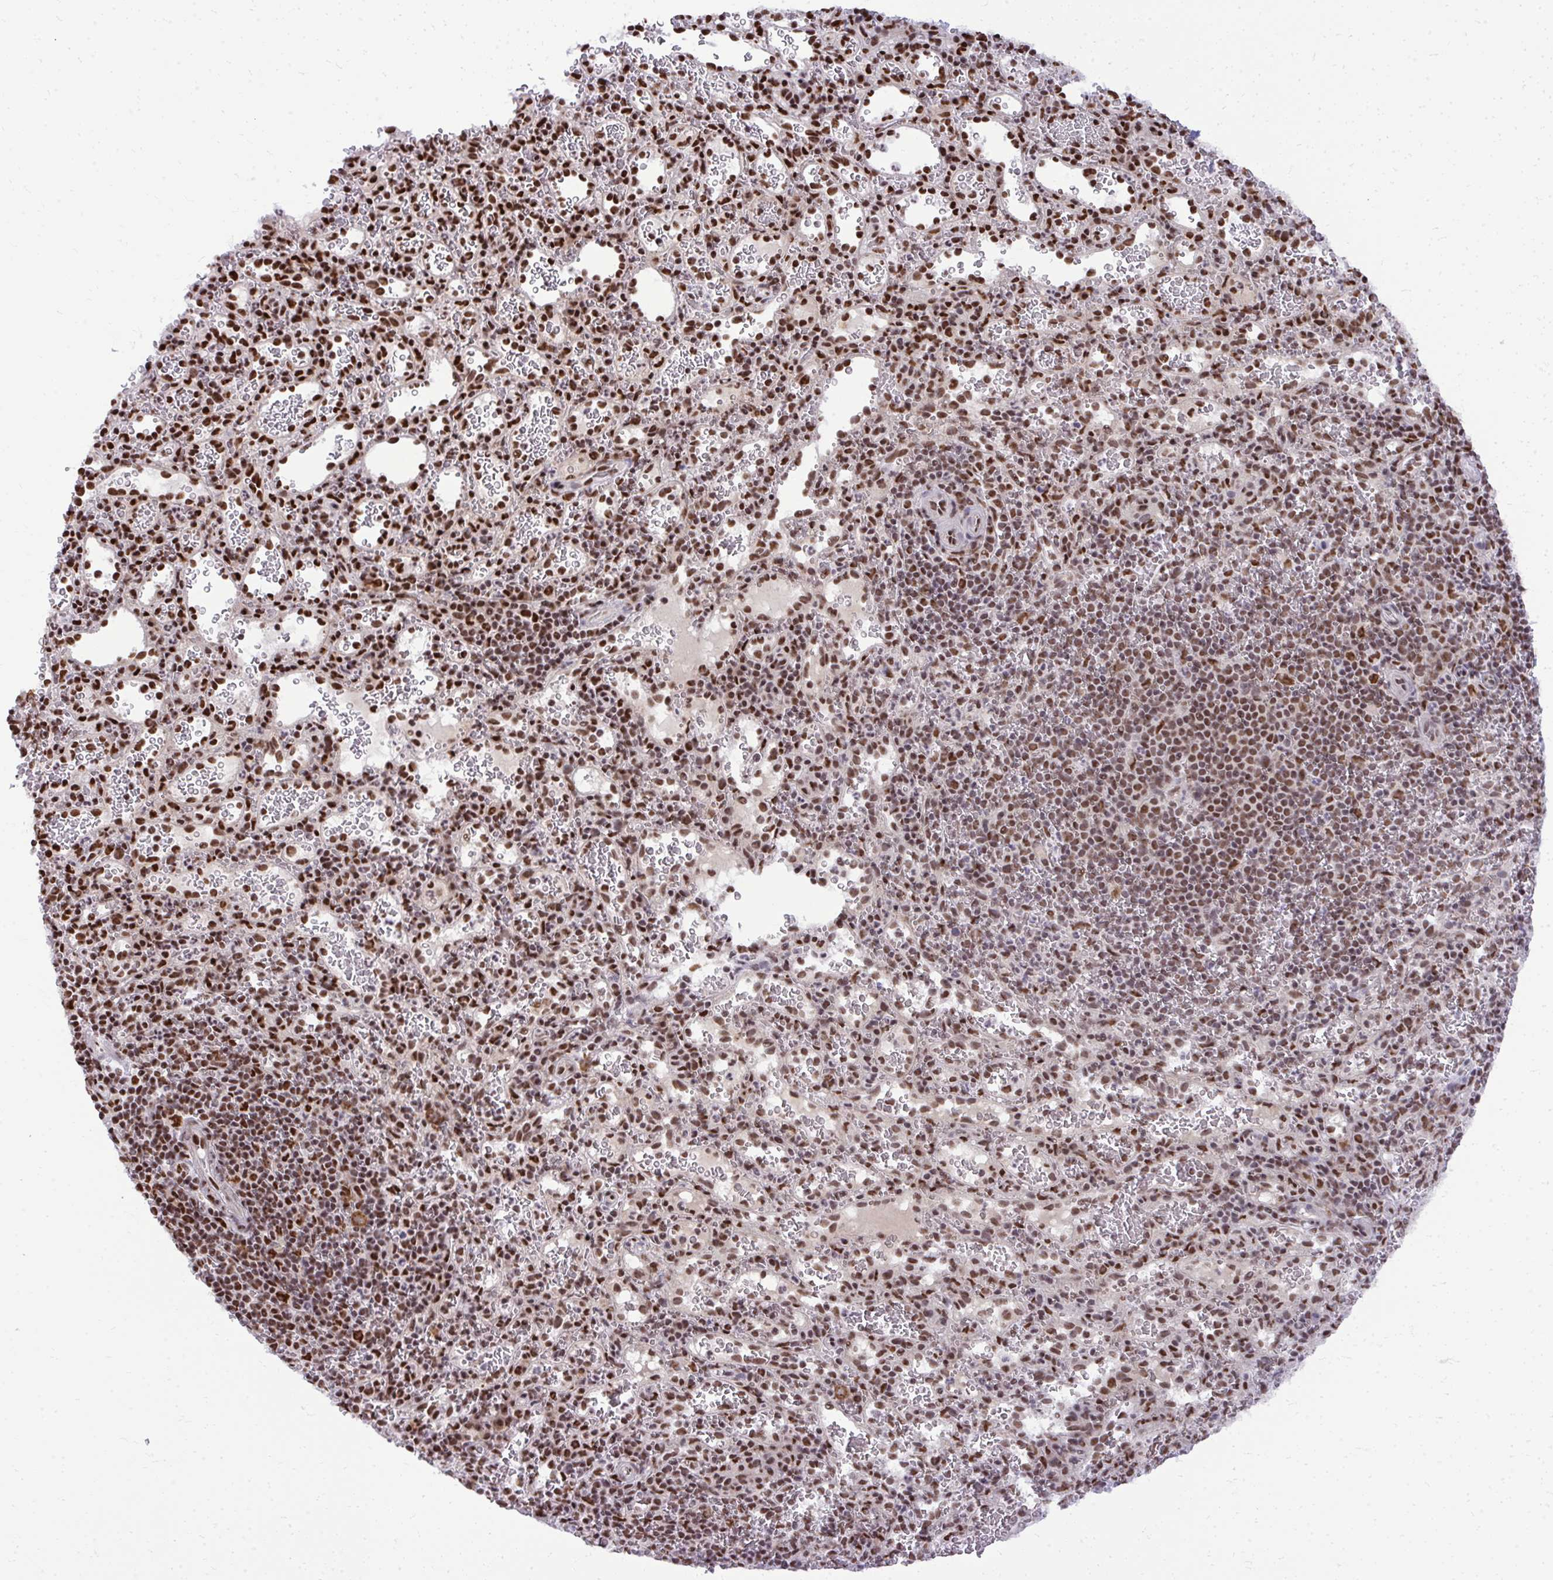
{"staining": {"intensity": "moderate", "quantity": ">75%", "location": "nuclear"}, "tissue": "spleen", "cell_type": "Cells in red pulp", "image_type": "normal", "snomed": [{"axis": "morphology", "description": "Normal tissue, NOS"}, {"axis": "topography", "description": "Spleen"}], "caption": "Immunohistochemistry (IHC) (DAB) staining of benign spleen exhibits moderate nuclear protein positivity in approximately >75% of cells in red pulp. (DAB IHC with brightfield microscopy, high magnification).", "gene": "PRPF19", "patient": {"sex": "male", "age": 57}}